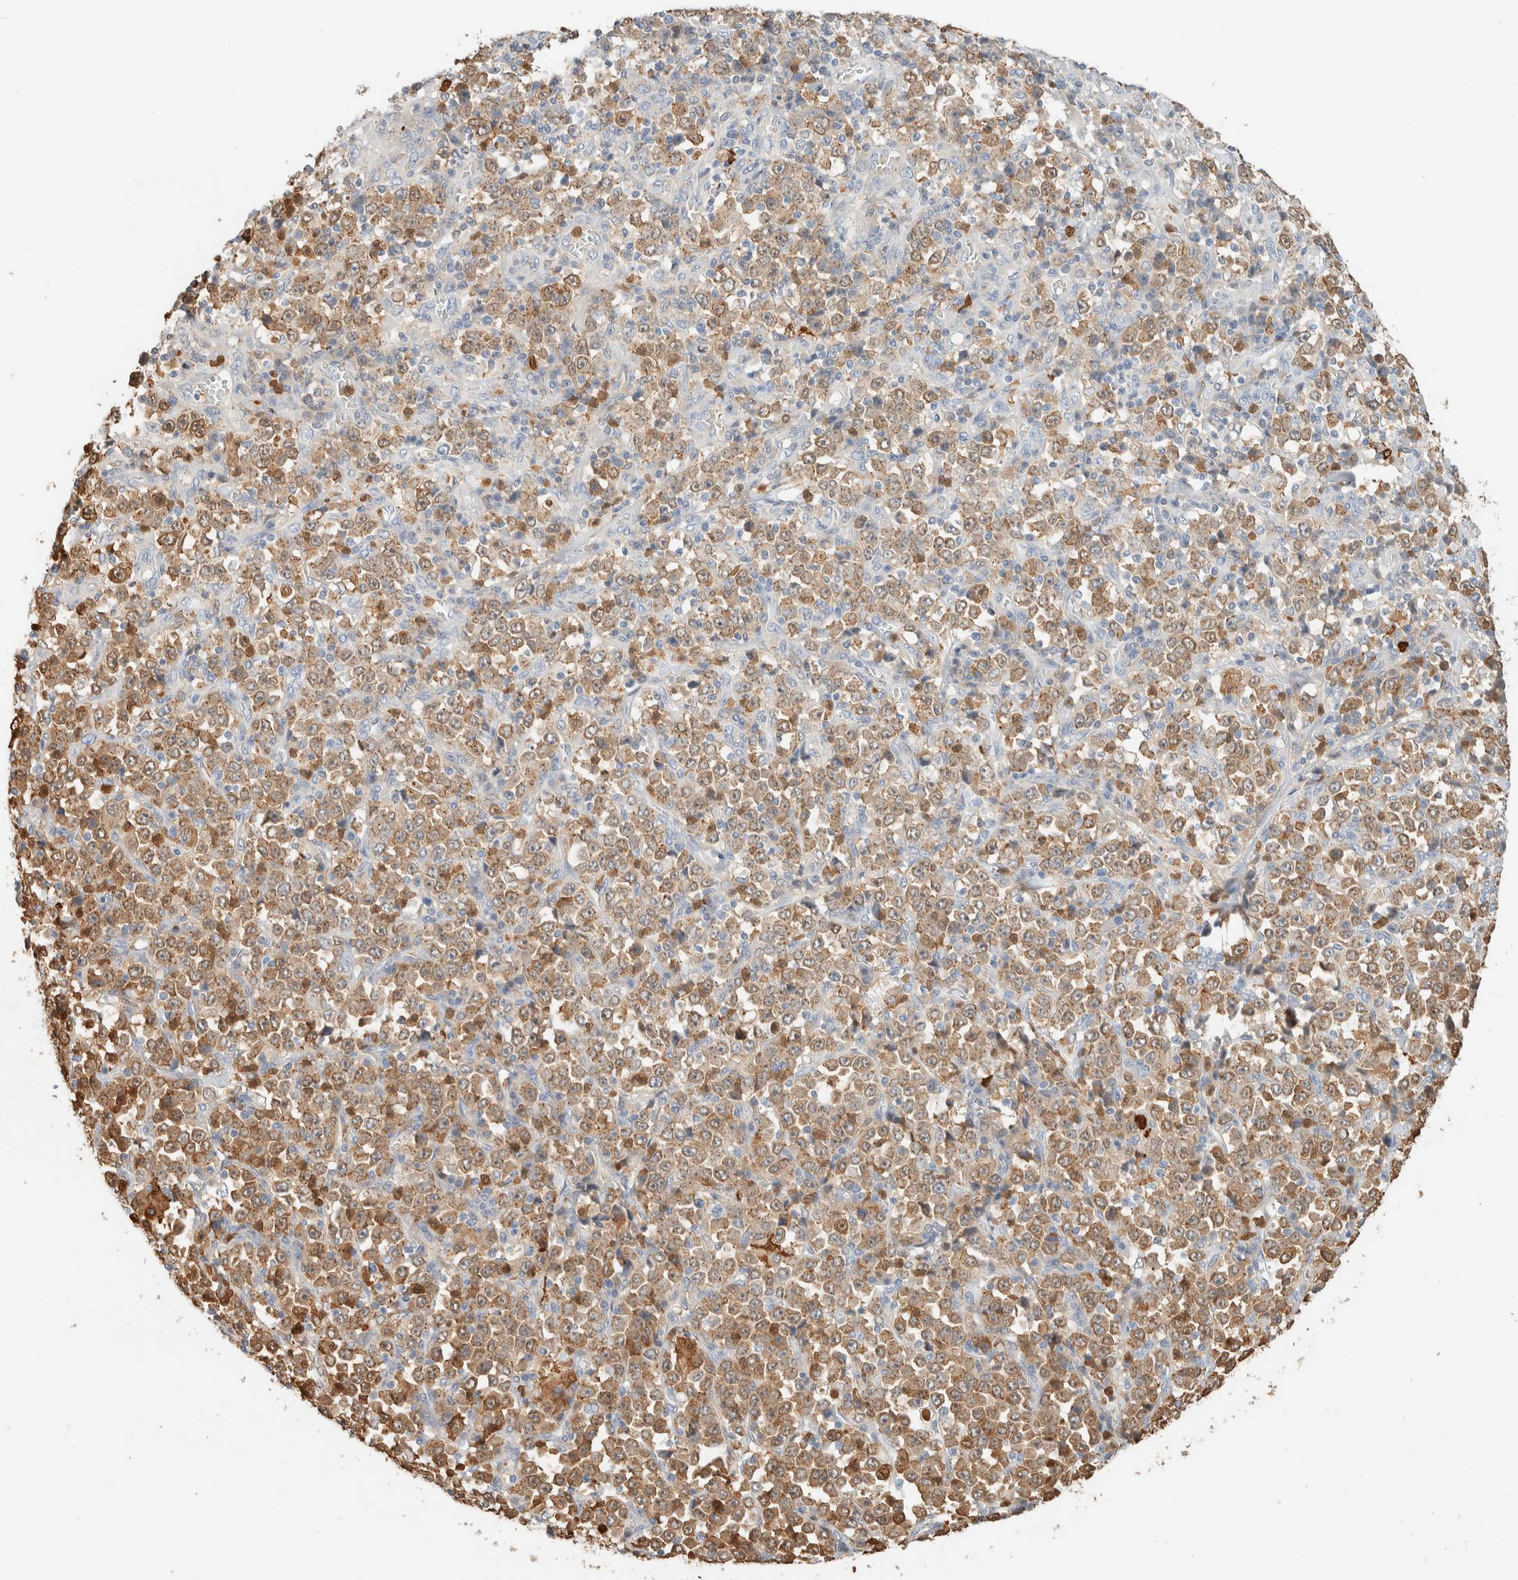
{"staining": {"intensity": "moderate", "quantity": "25%-75%", "location": "cytoplasmic/membranous"}, "tissue": "stomach cancer", "cell_type": "Tumor cells", "image_type": "cancer", "snomed": [{"axis": "morphology", "description": "Normal tissue, NOS"}, {"axis": "morphology", "description": "Adenocarcinoma, NOS"}, {"axis": "topography", "description": "Stomach, upper"}, {"axis": "topography", "description": "Stomach"}], "caption": "Brown immunohistochemical staining in human stomach cancer (adenocarcinoma) demonstrates moderate cytoplasmic/membranous staining in approximately 25%-75% of tumor cells. Immunohistochemistry stains the protein in brown and the nuclei are stained blue.", "gene": "SETD4", "patient": {"sex": "male", "age": 59}}